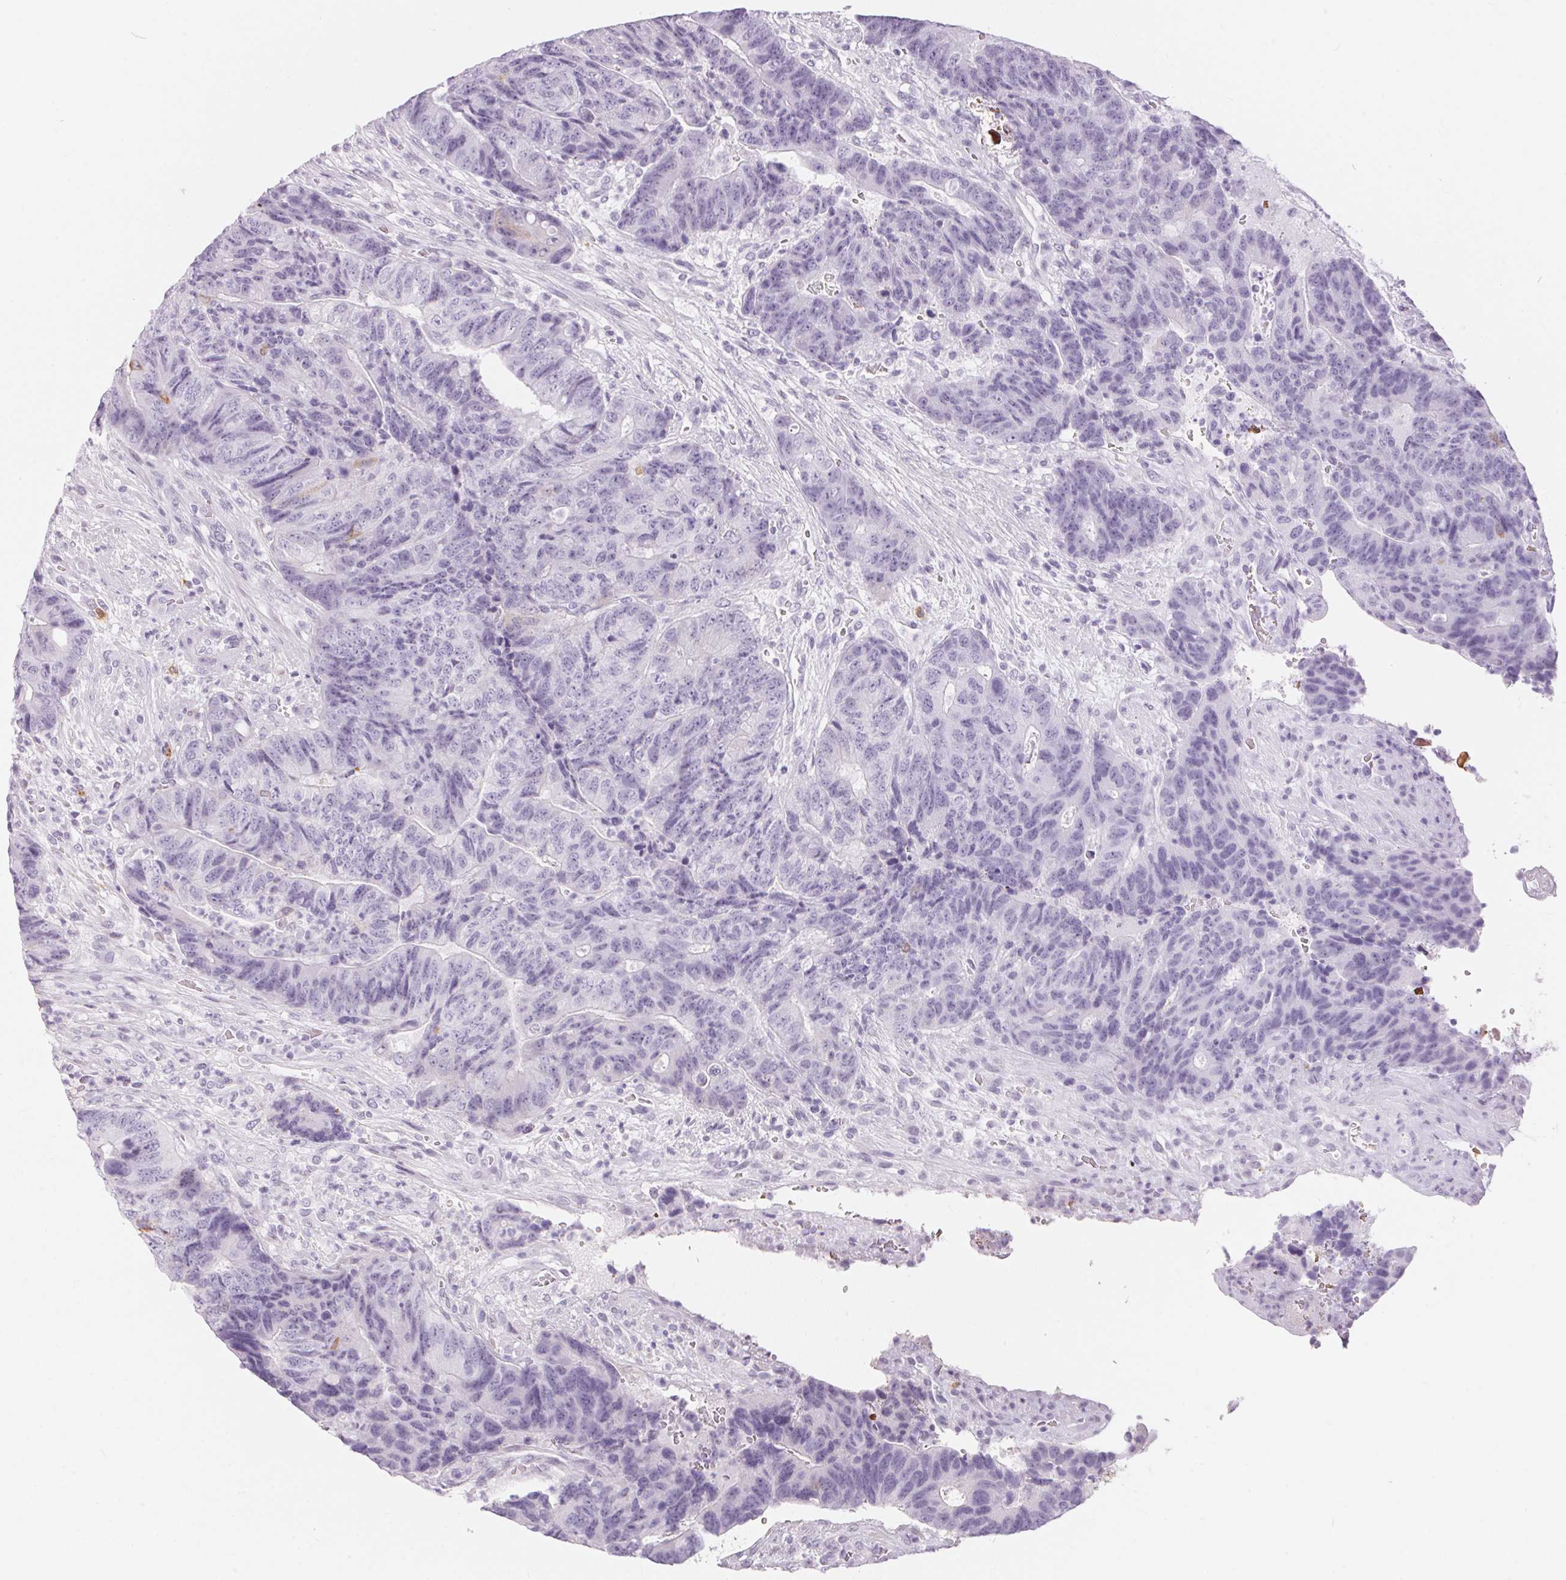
{"staining": {"intensity": "negative", "quantity": "none", "location": "none"}, "tissue": "colorectal cancer", "cell_type": "Tumor cells", "image_type": "cancer", "snomed": [{"axis": "morphology", "description": "Normal tissue, NOS"}, {"axis": "morphology", "description": "Adenocarcinoma, NOS"}, {"axis": "topography", "description": "Colon"}], "caption": "DAB (3,3'-diaminobenzidine) immunohistochemical staining of colorectal cancer (adenocarcinoma) reveals no significant staining in tumor cells.", "gene": "CADPS", "patient": {"sex": "female", "age": 48}}